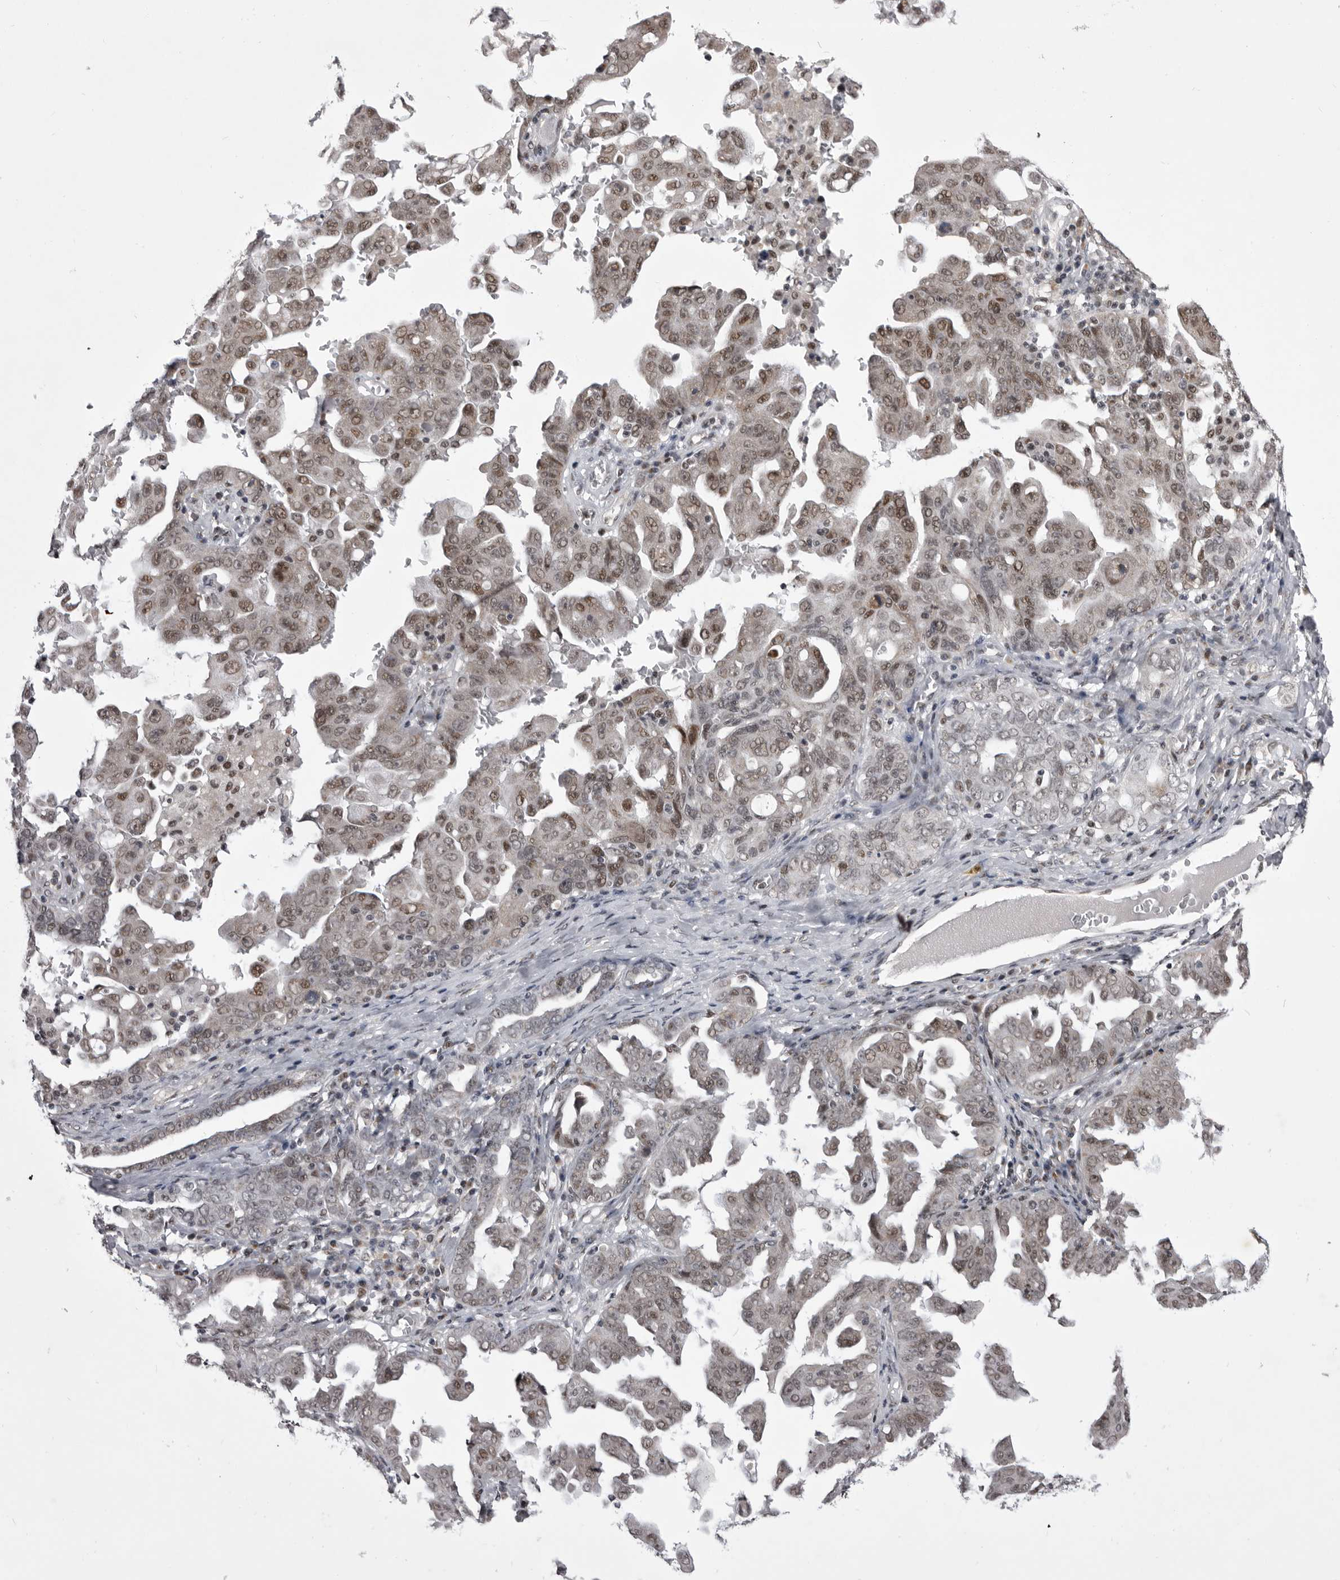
{"staining": {"intensity": "weak", "quantity": ">75%", "location": "nuclear"}, "tissue": "ovarian cancer", "cell_type": "Tumor cells", "image_type": "cancer", "snomed": [{"axis": "morphology", "description": "Carcinoma, endometroid"}, {"axis": "topography", "description": "Ovary"}], "caption": "Immunohistochemistry of human ovarian cancer reveals low levels of weak nuclear positivity in about >75% of tumor cells.", "gene": "PRPF3", "patient": {"sex": "female", "age": 62}}